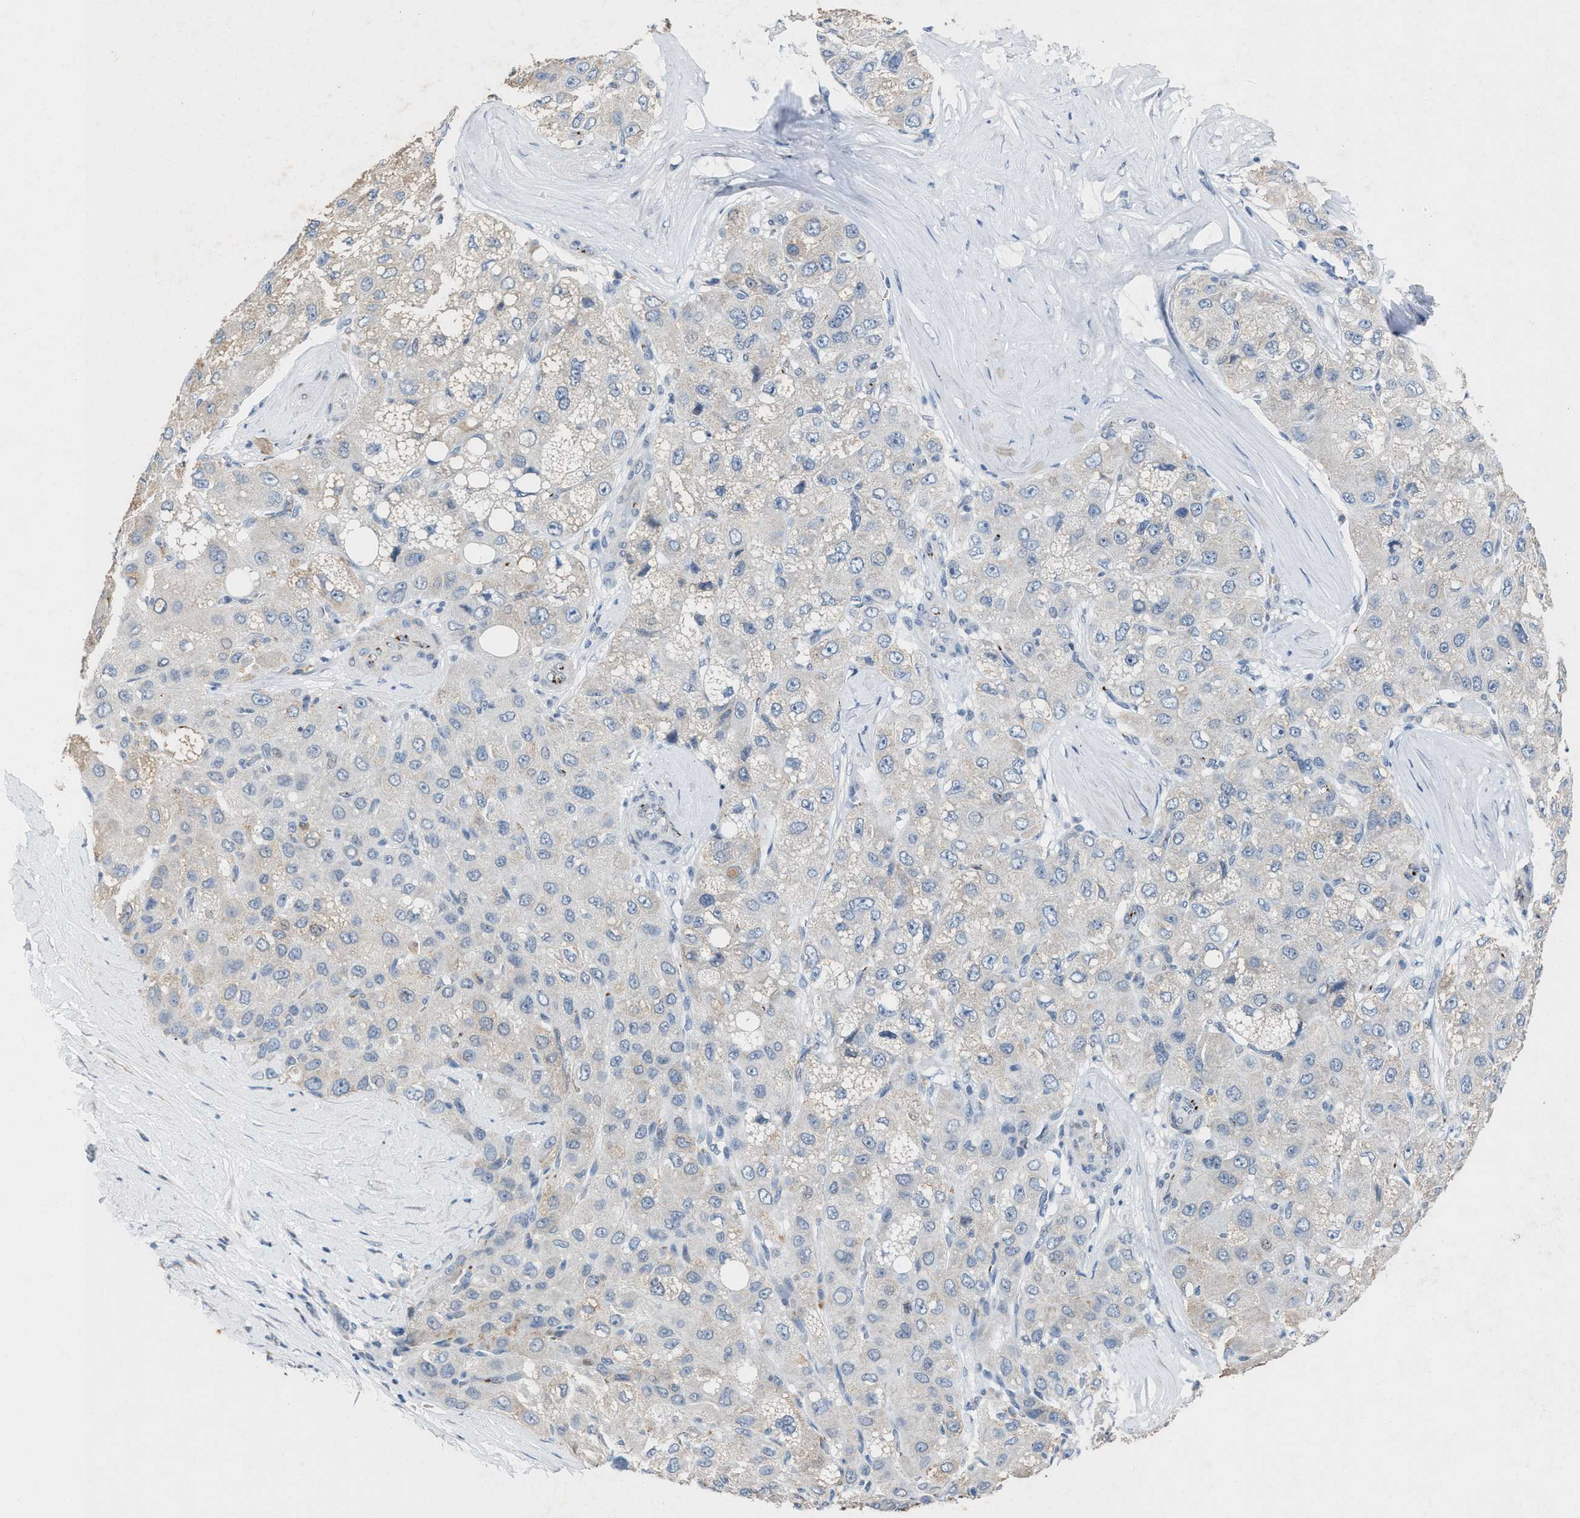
{"staining": {"intensity": "negative", "quantity": "none", "location": "none"}, "tissue": "liver cancer", "cell_type": "Tumor cells", "image_type": "cancer", "snomed": [{"axis": "morphology", "description": "Carcinoma, Hepatocellular, NOS"}, {"axis": "topography", "description": "Liver"}], "caption": "High power microscopy histopathology image of an IHC histopathology image of liver cancer, revealing no significant positivity in tumor cells.", "gene": "SLC5A5", "patient": {"sex": "male", "age": 80}}